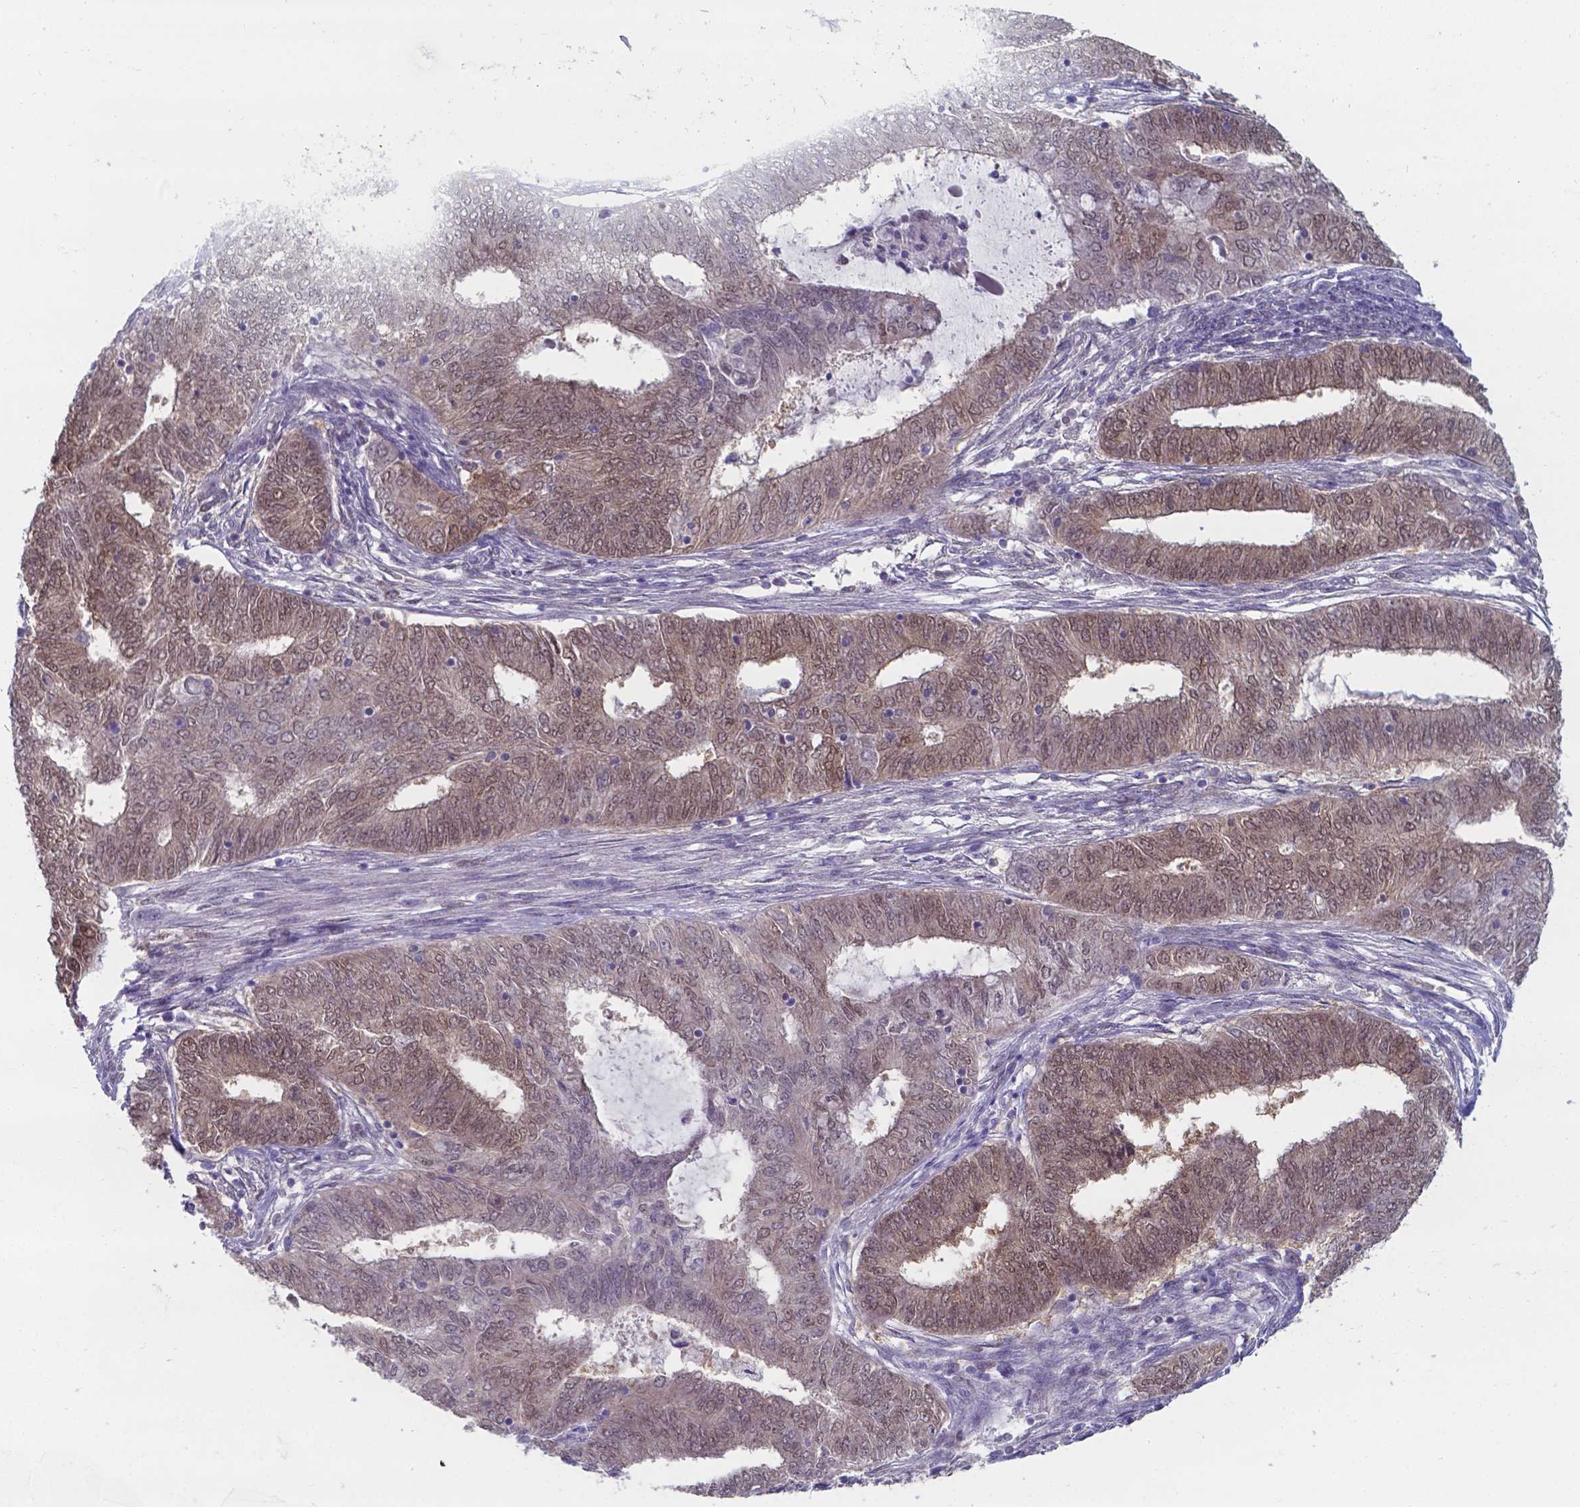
{"staining": {"intensity": "moderate", "quantity": "25%-75%", "location": "cytoplasmic/membranous,nuclear"}, "tissue": "endometrial cancer", "cell_type": "Tumor cells", "image_type": "cancer", "snomed": [{"axis": "morphology", "description": "Adenocarcinoma, NOS"}, {"axis": "topography", "description": "Endometrium"}], "caption": "Human endometrial cancer (adenocarcinoma) stained for a protein (brown) shows moderate cytoplasmic/membranous and nuclear positive expression in about 25%-75% of tumor cells.", "gene": "UBE2E2", "patient": {"sex": "female", "age": 62}}